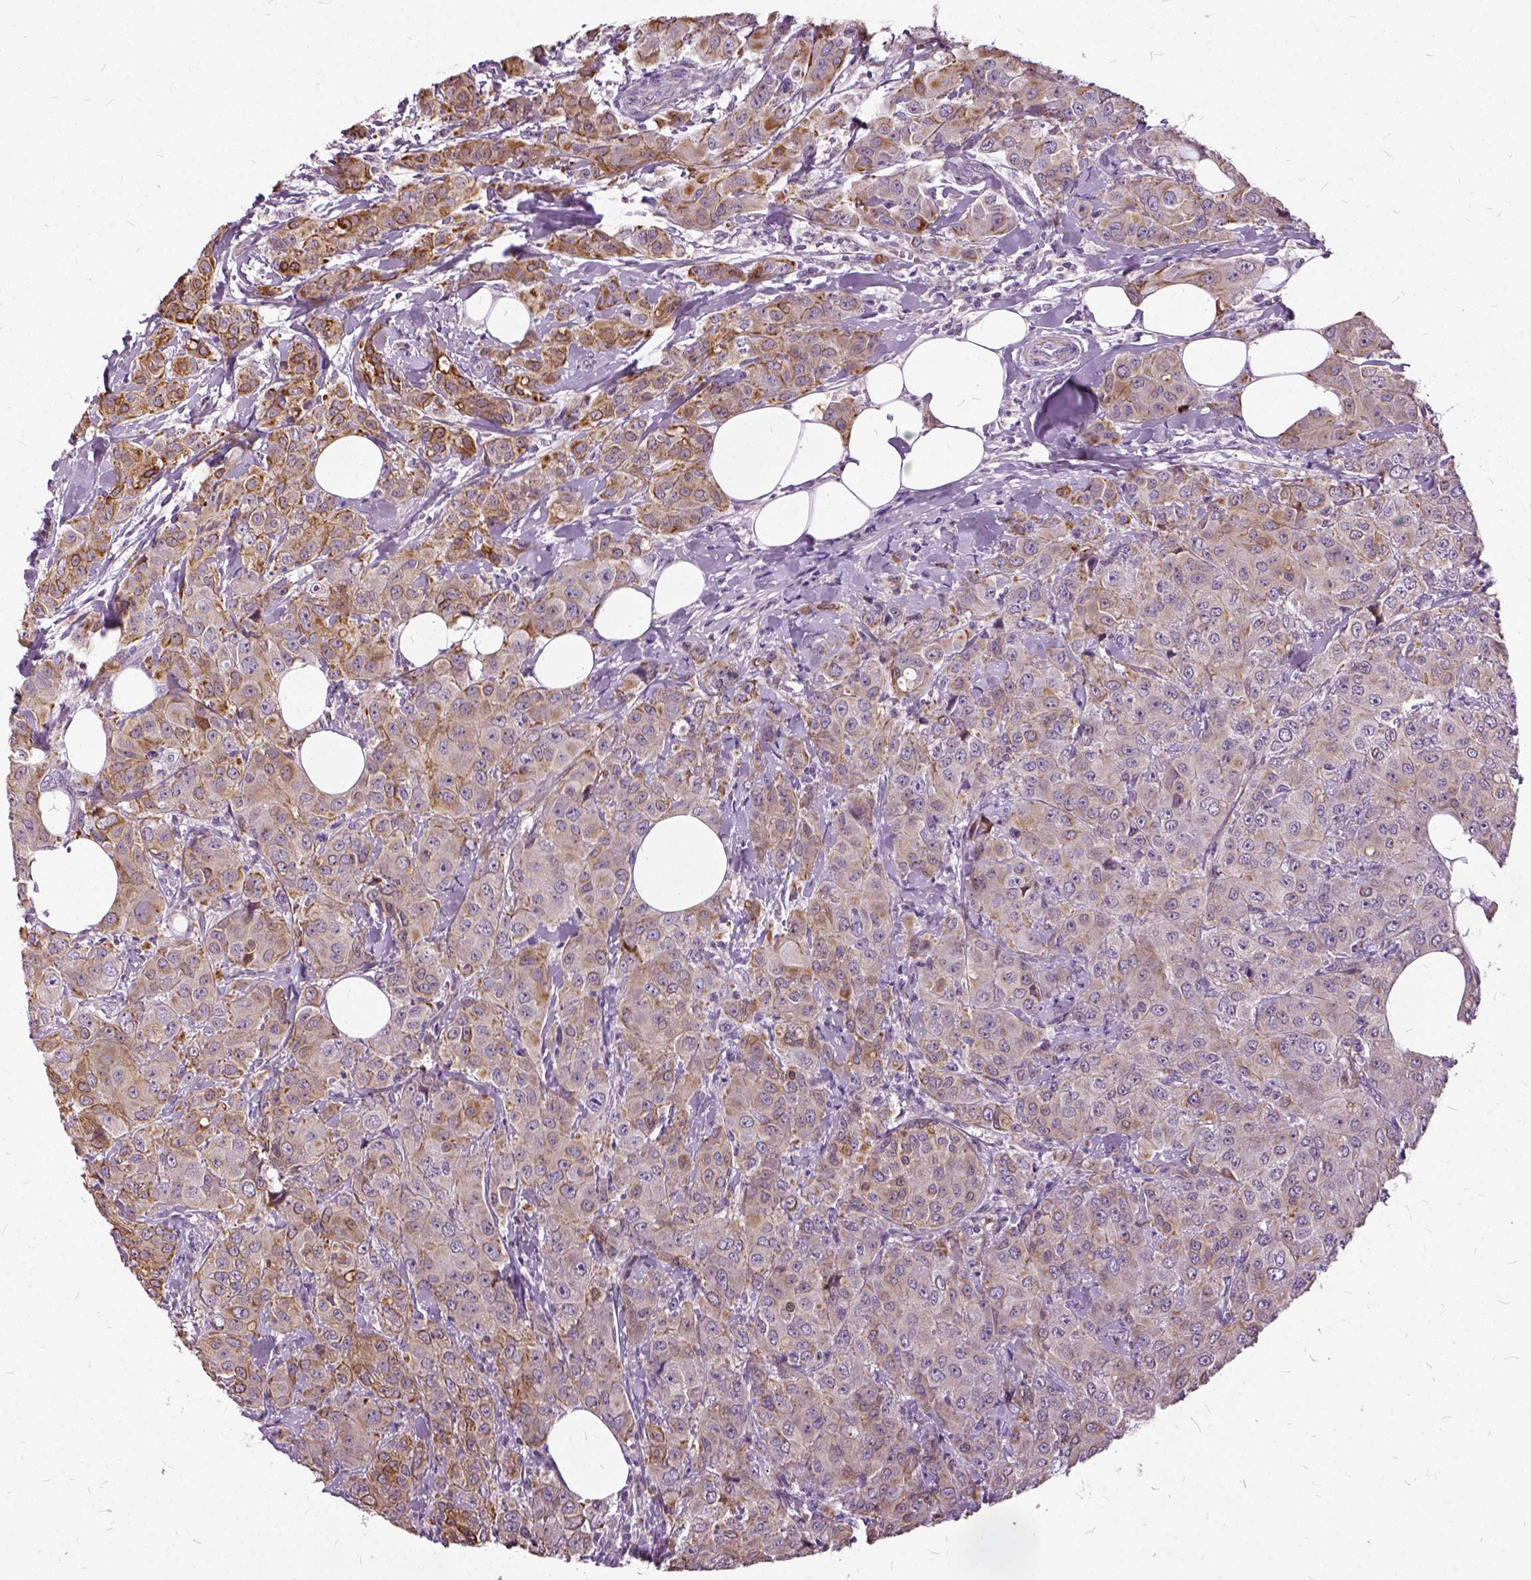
{"staining": {"intensity": "moderate", "quantity": "25%-75%", "location": "cytoplasmic/membranous"}, "tissue": "breast cancer", "cell_type": "Tumor cells", "image_type": "cancer", "snomed": [{"axis": "morphology", "description": "Normal tissue, NOS"}, {"axis": "morphology", "description": "Duct carcinoma"}, {"axis": "topography", "description": "Breast"}], "caption": "A medium amount of moderate cytoplasmic/membranous positivity is seen in approximately 25%-75% of tumor cells in invasive ductal carcinoma (breast) tissue.", "gene": "ILRUN", "patient": {"sex": "female", "age": 43}}